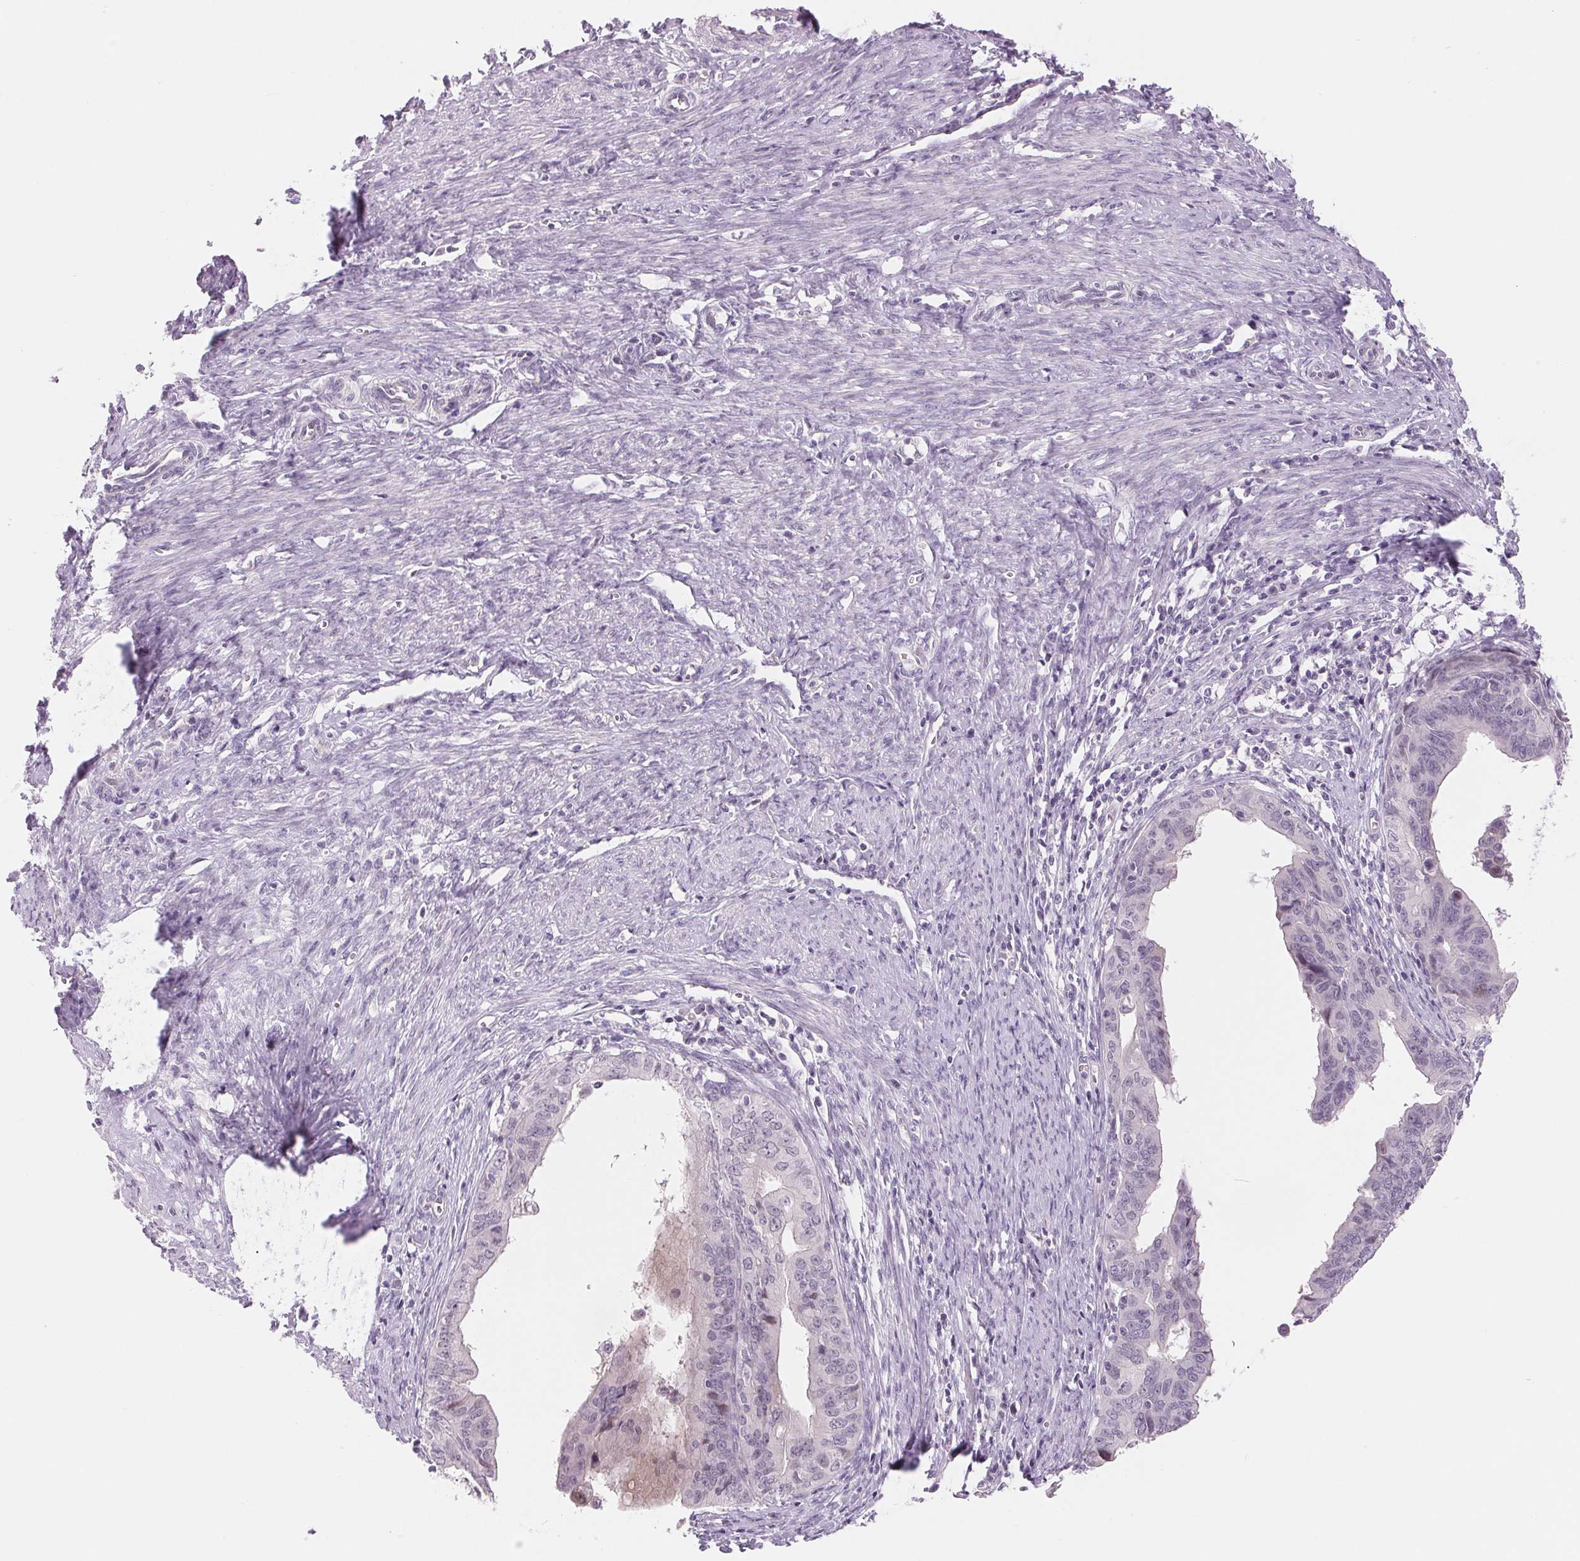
{"staining": {"intensity": "negative", "quantity": "none", "location": "none"}, "tissue": "endometrial cancer", "cell_type": "Tumor cells", "image_type": "cancer", "snomed": [{"axis": "morphology", "description": "Adenocarcinoma, NOS"}, {"axis": "topography", "description": "Endometrium"}], "caption": "Endometrial cancer (adenocarcinoma) was stained to show a protein in brown. There is no significant expression in tumor cells.", "gene": "CCDC168", "patient": {"sex": "female", "age": 65}}